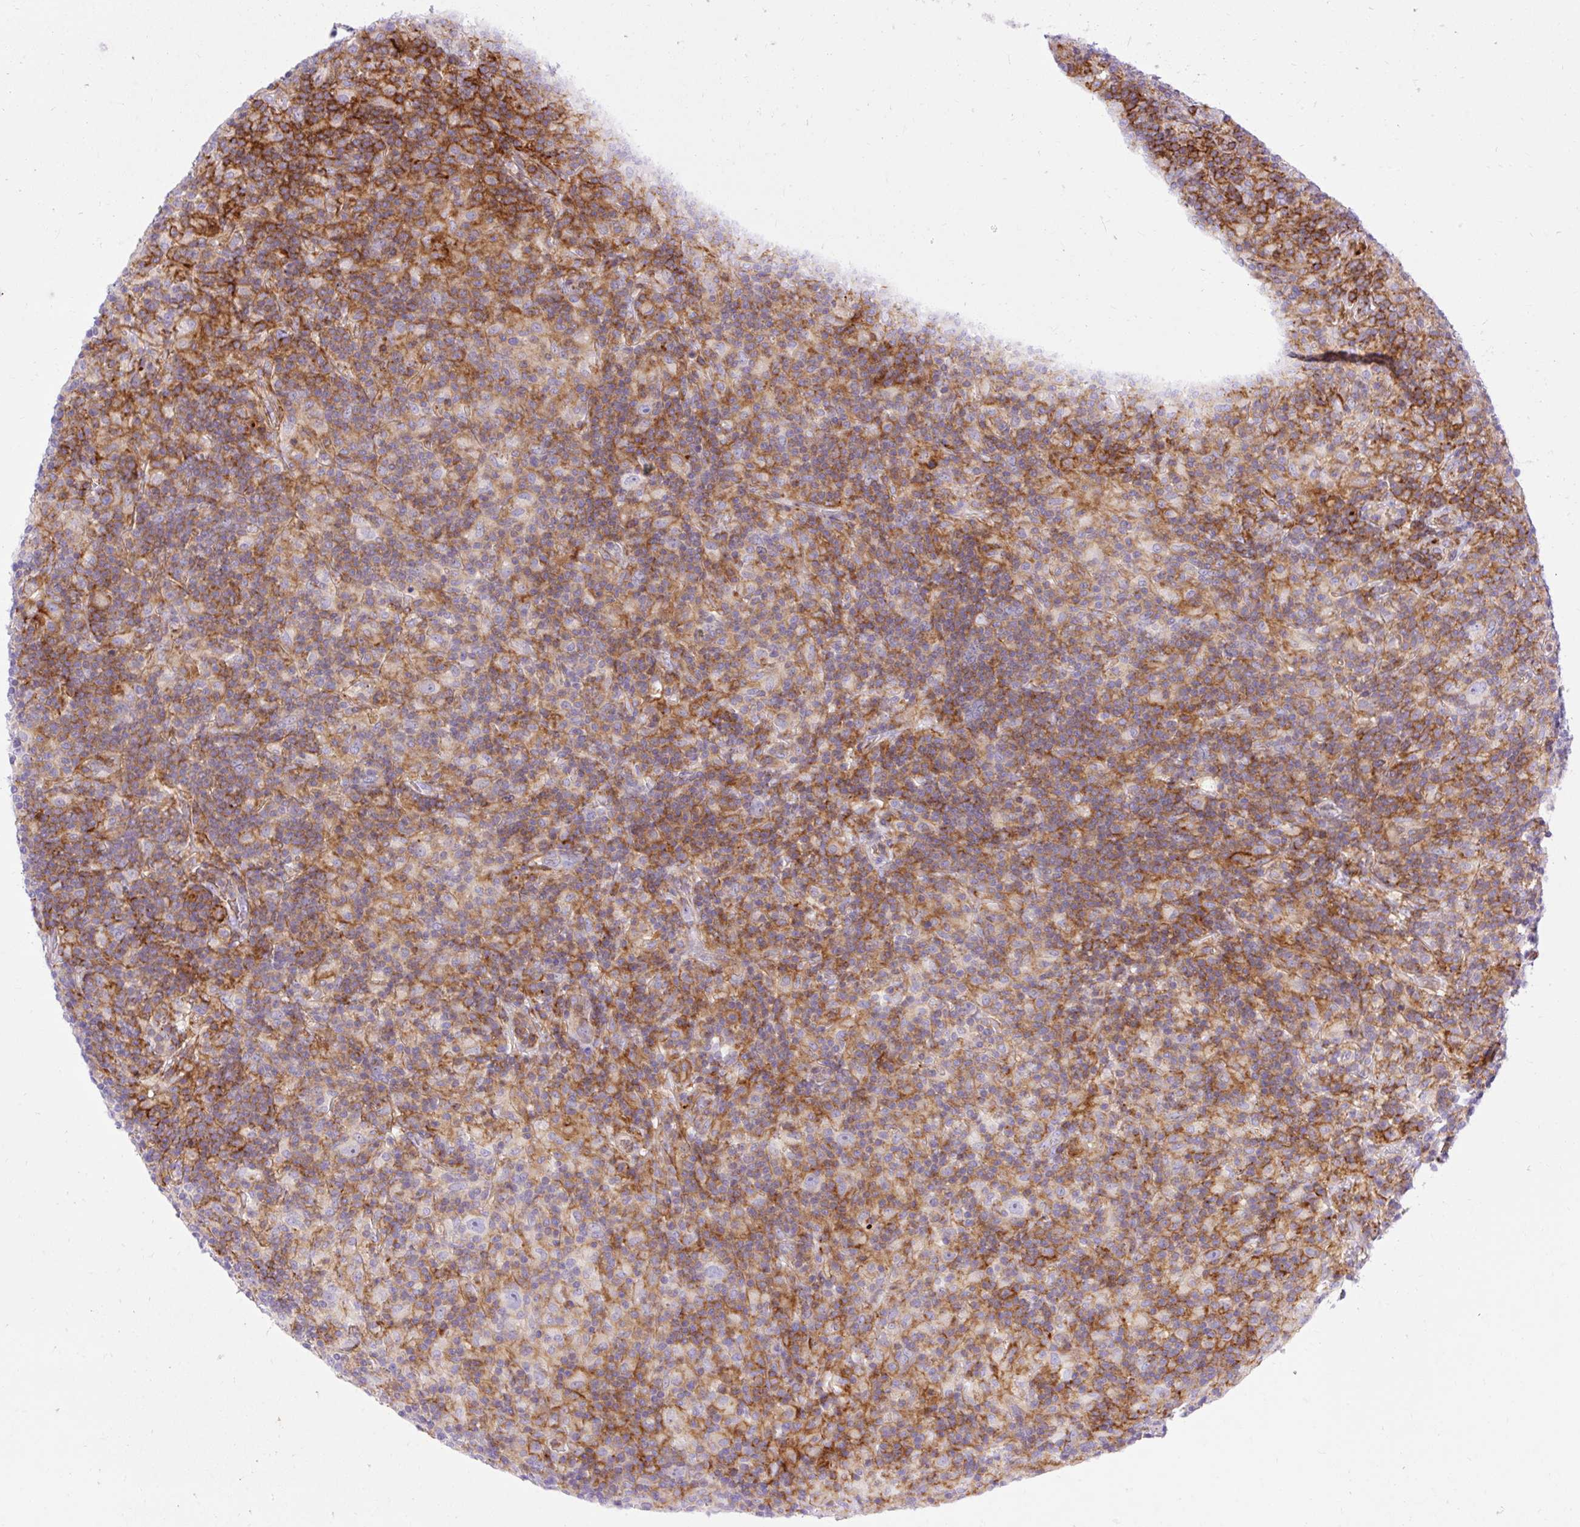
{"staining": {"intensity": "negative", "quantity": "none", "location": "none"}, "tissue": "lymphoma", "cell_type": "Tumor cells", "image_type": "cancer", "snomed": [{"axis": "morphology", "description": "Hodgkin's disease, NOS"}, {"axis": "topography", "description": "Lymph node"}], "caption": "A photomicrograph of human Hodgkin's disease is negative for staining in tumor cells. (Immunohistochemistry, brightfield microscopy, high magnification).", "gene": "CORO7-PAM16", "patient": {"sex": "male", "age": 70}}